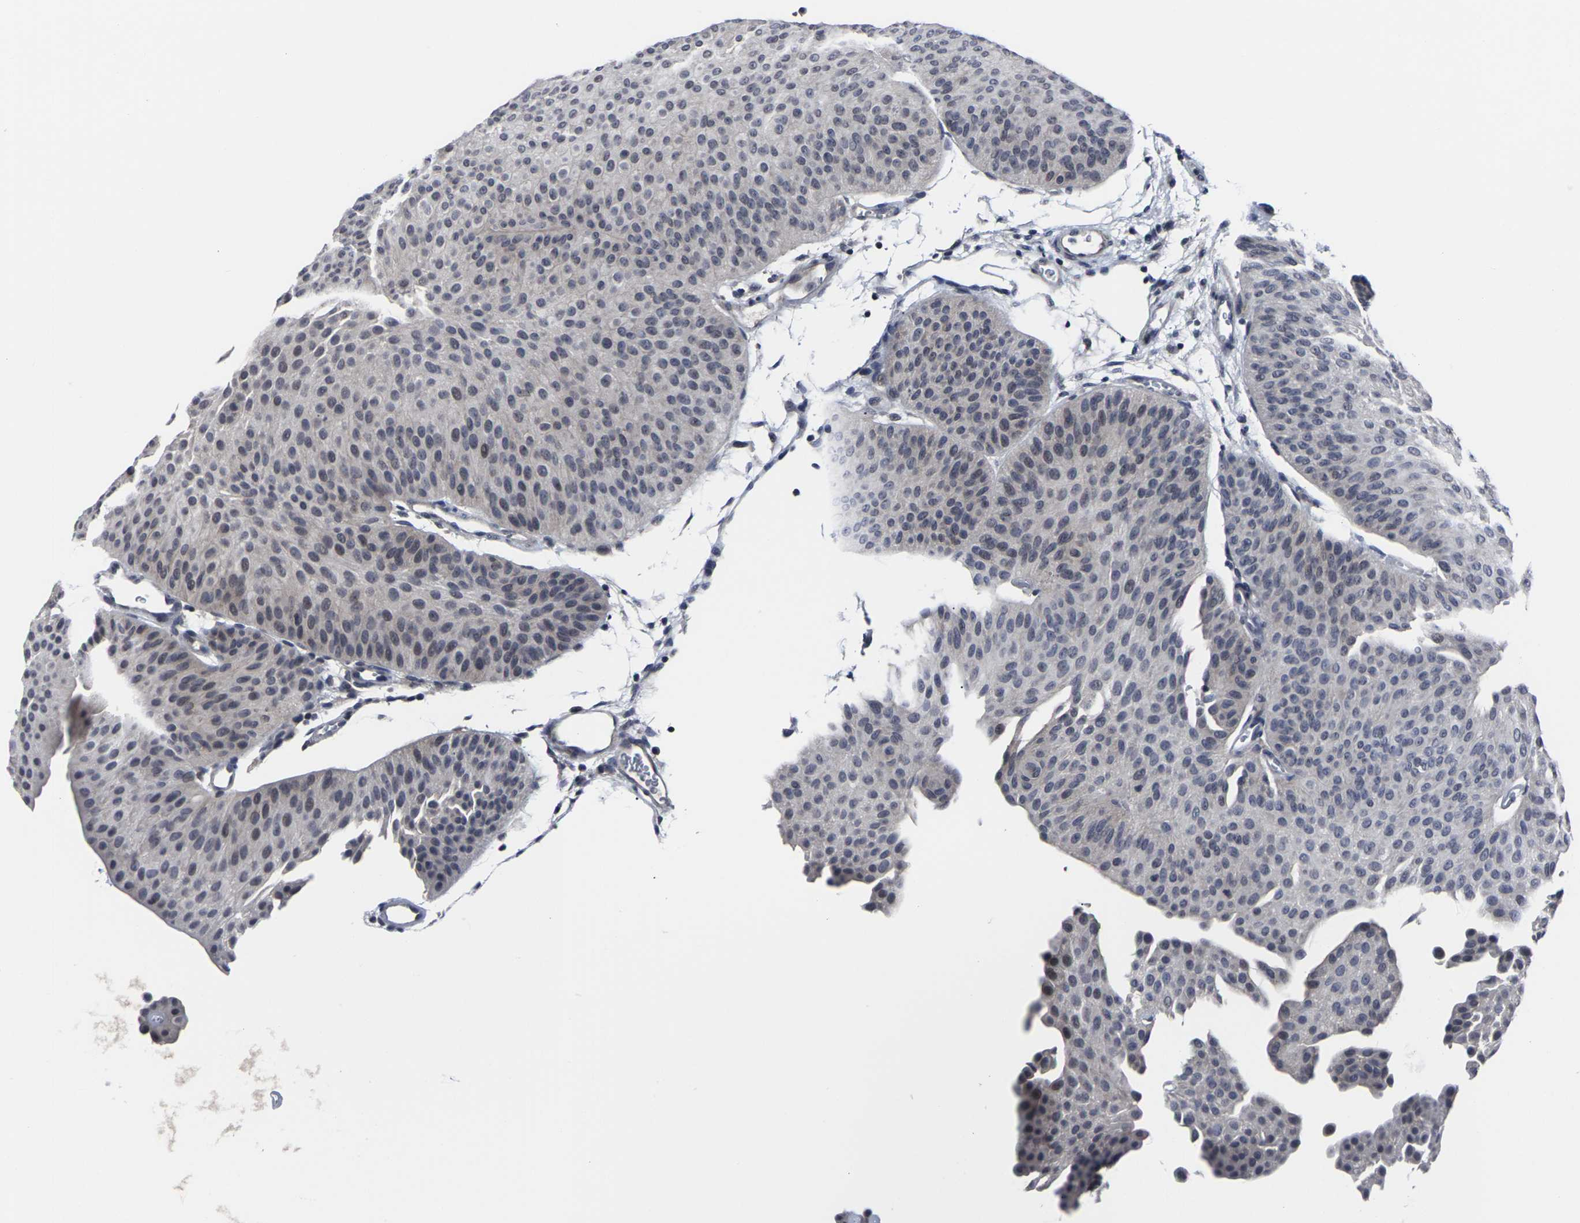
{"staining": {"intensity": "weak", "quantity": "<25%", "location": "cytoplasmic/membranous"}, "tissue": "urothelial cancer", "cell_type": "Tumor cells", "image_type": "cancer", "snomed": [{"axis": "morphology", "description": "Urothelial carcinoma, Low grade"}, {"axis": "topography", "description": "Urinary bladder"}], "caption": "DAB immunohistochemical staining of human urothelial carcinoma (low-grade) shows no significant expression in tumor cells. (IHC, brightfield microscopy, high magnification).", "gene": "MSANTD4", "patient": {"sex": "female", "age": 60}}